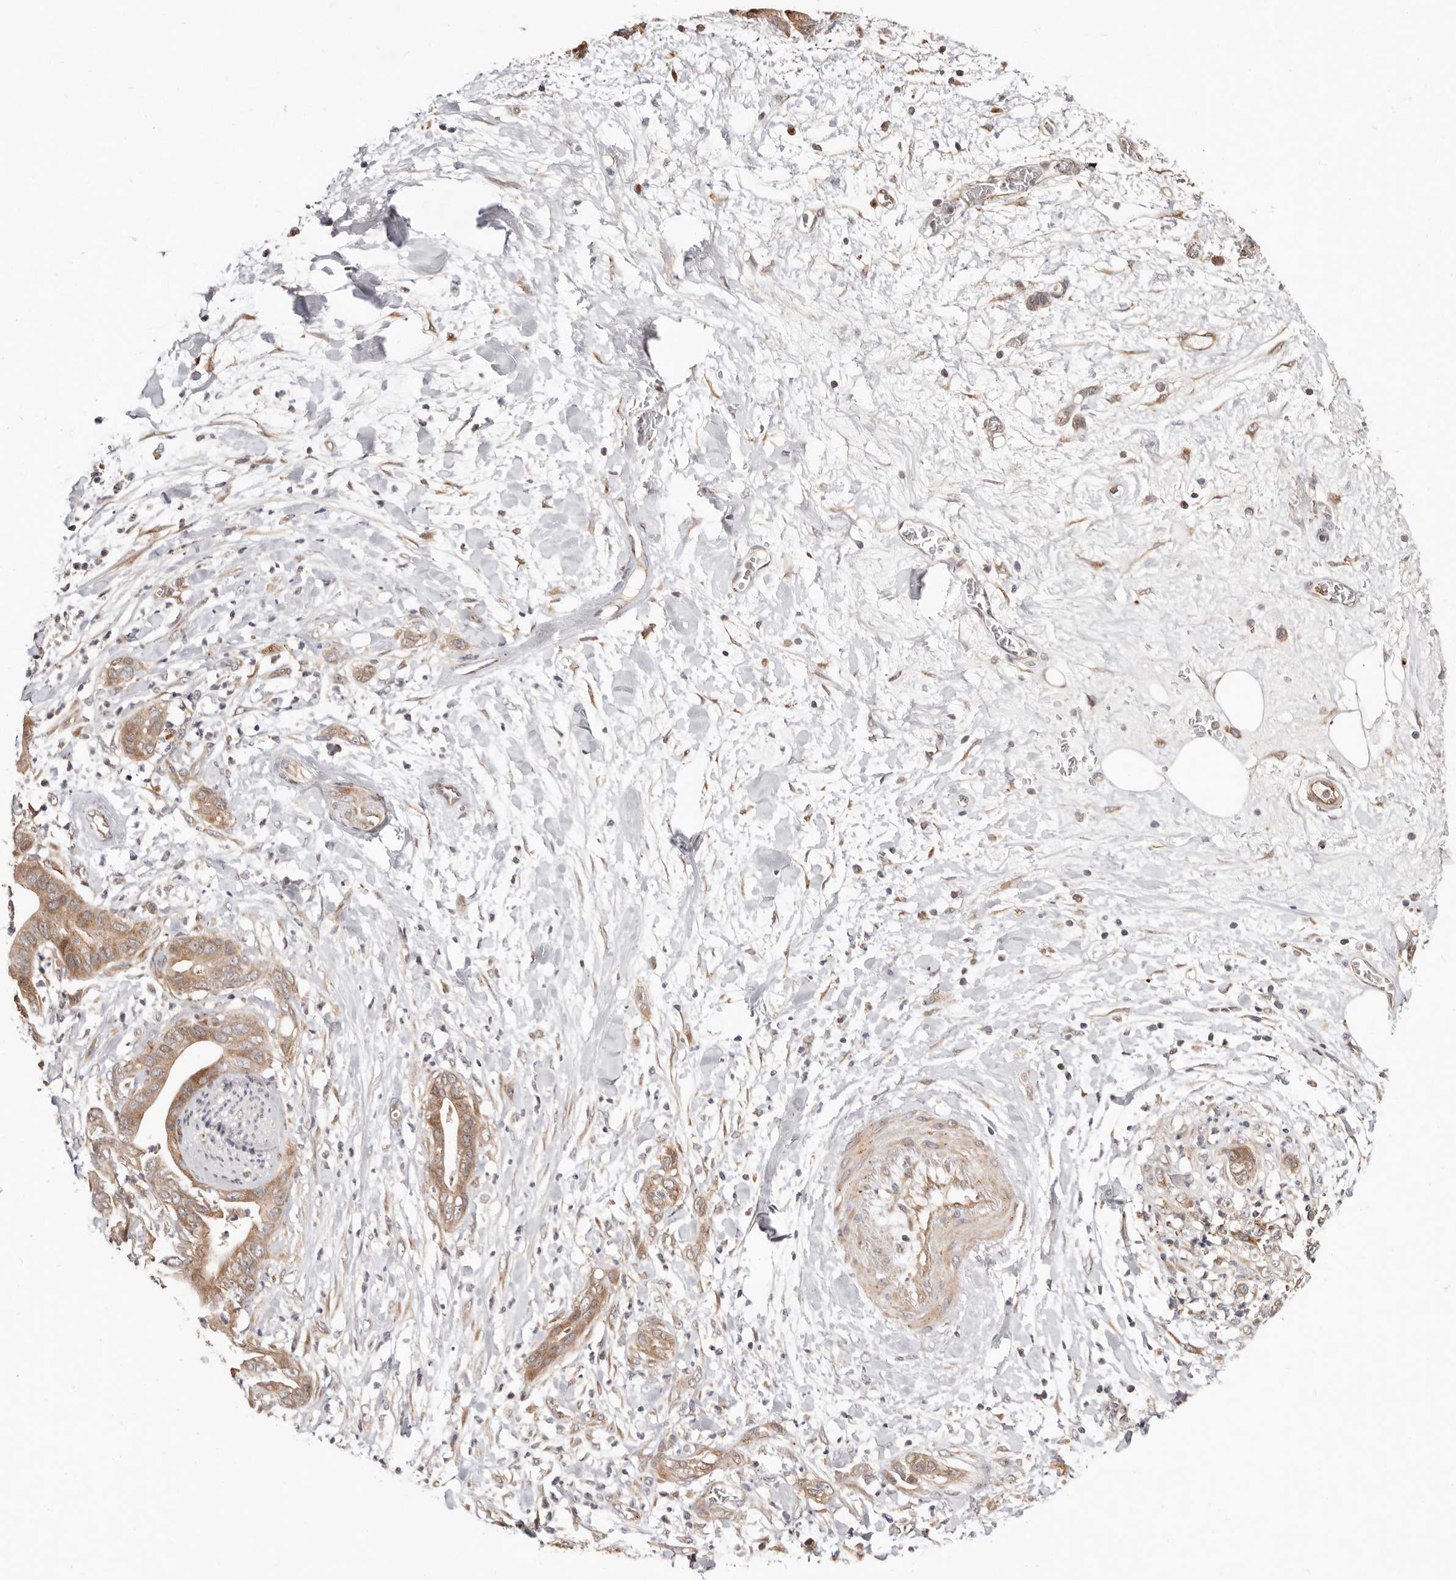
{"staining": {"intensity": "moderate", "quantity": ">75%", "location": "cytoplasmic/membranous"}, "tissue": "pancreatic cancer", "cell_type": "Tumor cells", "image_type": "cancer", "snomed": [{"axis": "morphology", "description": "Adenocarcinoma, NOS"}, {"axis": "topography", "description": "Pancreas"}], "caption": "High-power microscopy captured an immunohistochemistry micrograph of pancreatic adenocarcinoma, revealing moderate cytoplasmic/membranous positivity in approximately >75% of tumor cells.", "gene": "USP33", "patient": {"sex": "female", "age": 78}}